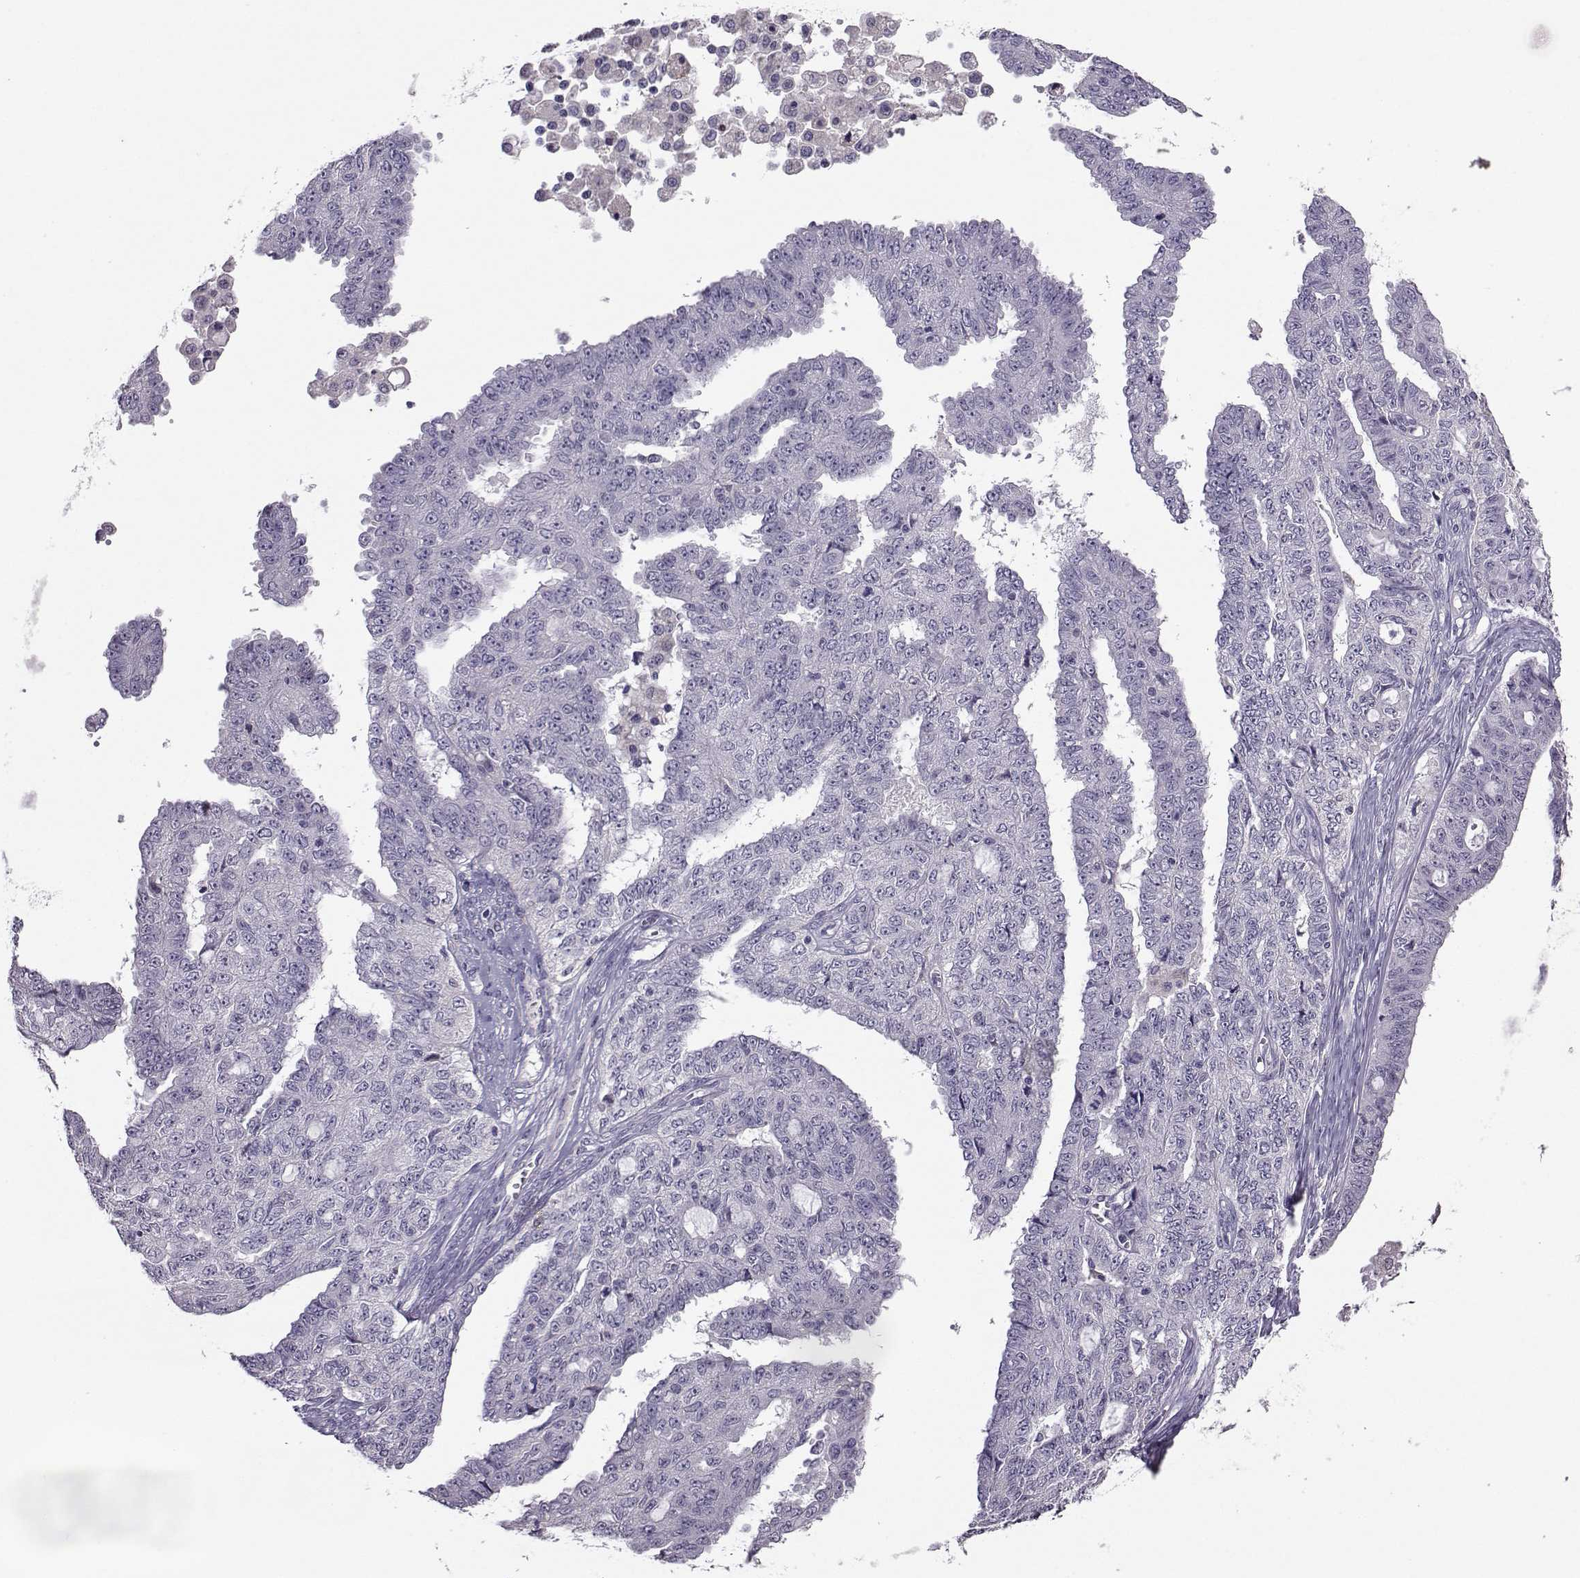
{"staining": {"intensity": "negative", "quantity": "none", "location": "none"}, "tissue": "ovarian cancer", "cell_type": "Tumor cells", "image_type": "cancer", "snomed": [{"axis": "morphology", "description": "Cystadenocarcinoma, serous, NOS"}, {"axis": "topography", "description": "Ovary"}], "caption": "Tumor cells show no significant positivity in serous cystadenocarcinoma (ovarian).", "gene": "FCAMR", "patient": {"sex": "female", "age": 71}}